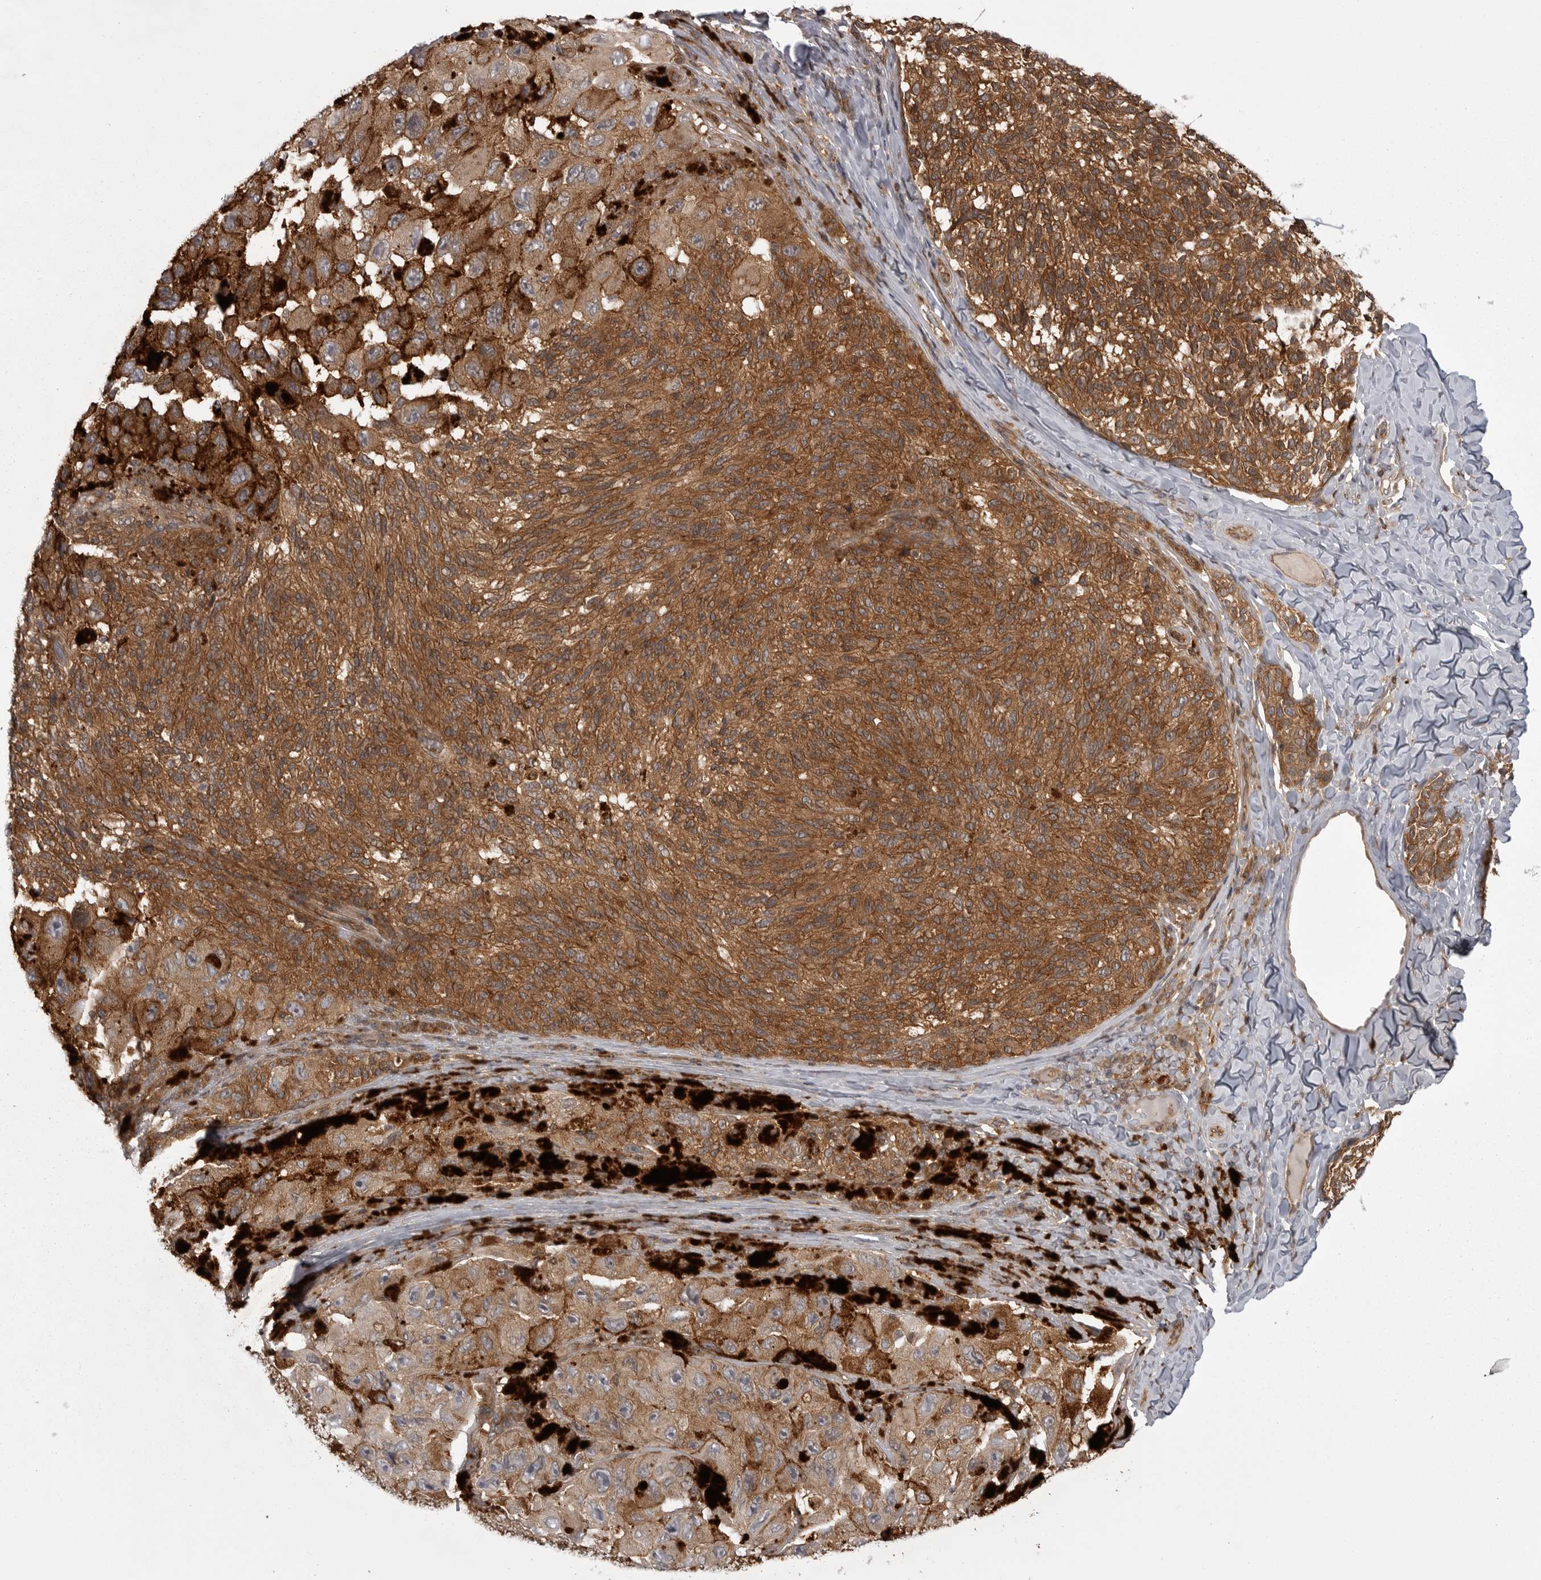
{"staining": {"intensity": "strong", "quantity": ">75%", "location": "cytoplasmic/membranous"}, "tissue": "melanoma", "cell_type": "Tumor cells", "image_type": "cancer", "snomed": [{"axis": "morphology", "description": "Malignant melanoma, NOS"}, {"axis": "topography", "description": "Skin"}], "caption": "Melanoma stained with a protein marker displays strong staining in tumor cells.", "gene": "STK24", "patient": {"sex": "female", "age": 73}}